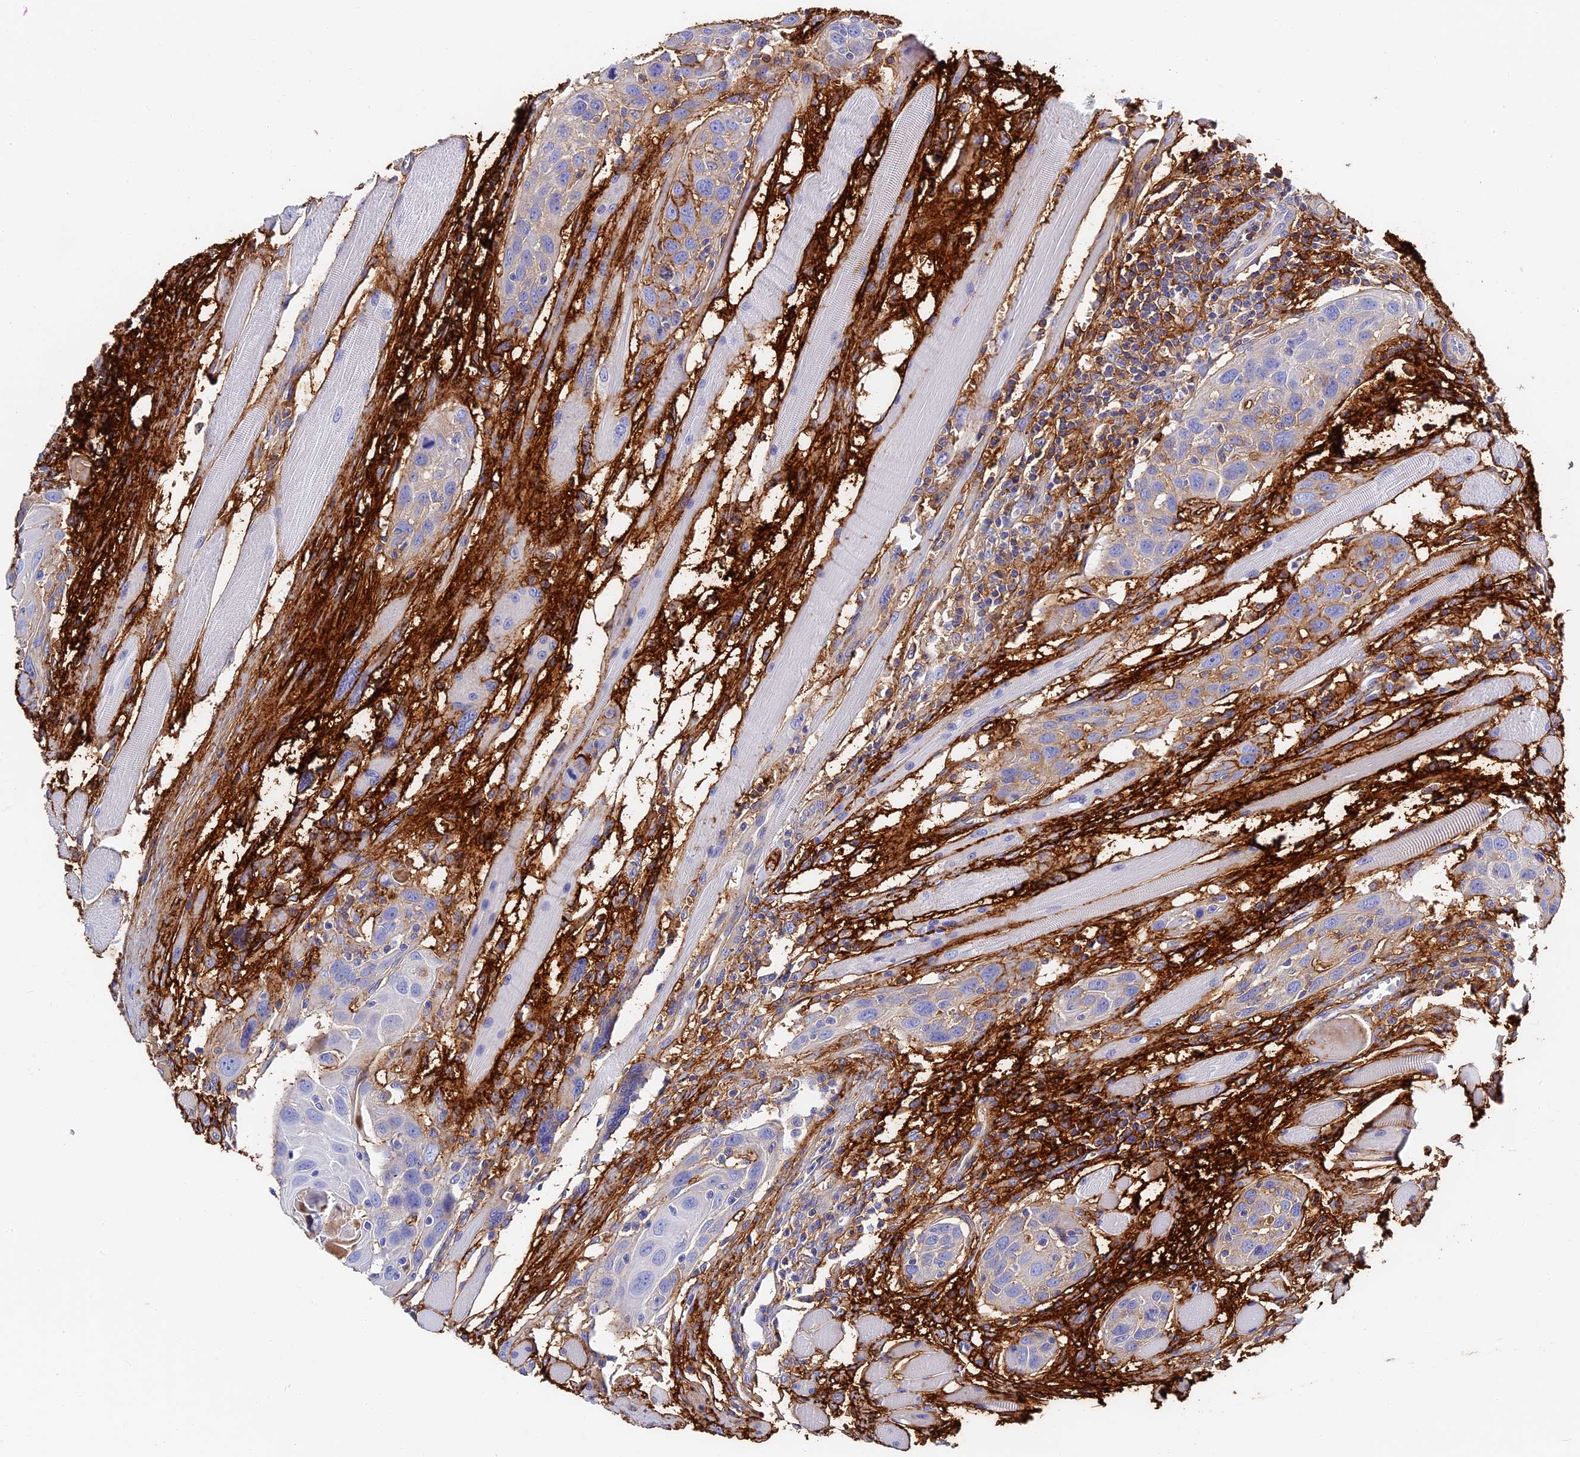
{"staining": {"intensity": "moderate", "quantity": "<25%", "location": "cytoplasmic/membranous"}, "tissue": "head and neck cancer", "cell_type": "Tumor cells", "image_type": "cancer", "snomed": [{"axis": "morphology", "description": "Squamous cell carcinoma, NOS"}, {"axis": "topography", "description": "Oral tissue"}, {"axis": "topography", "description": "Head-Neck"}], "caption": "There is low levels of moderate cytoplasmic/membranous positivity in tumor cells of head and neck cancer, as demonstrated by immunohistochemical staining (brown color).", "gene": "ITIH1", "patient": {"sex": "female", "age": 50}}